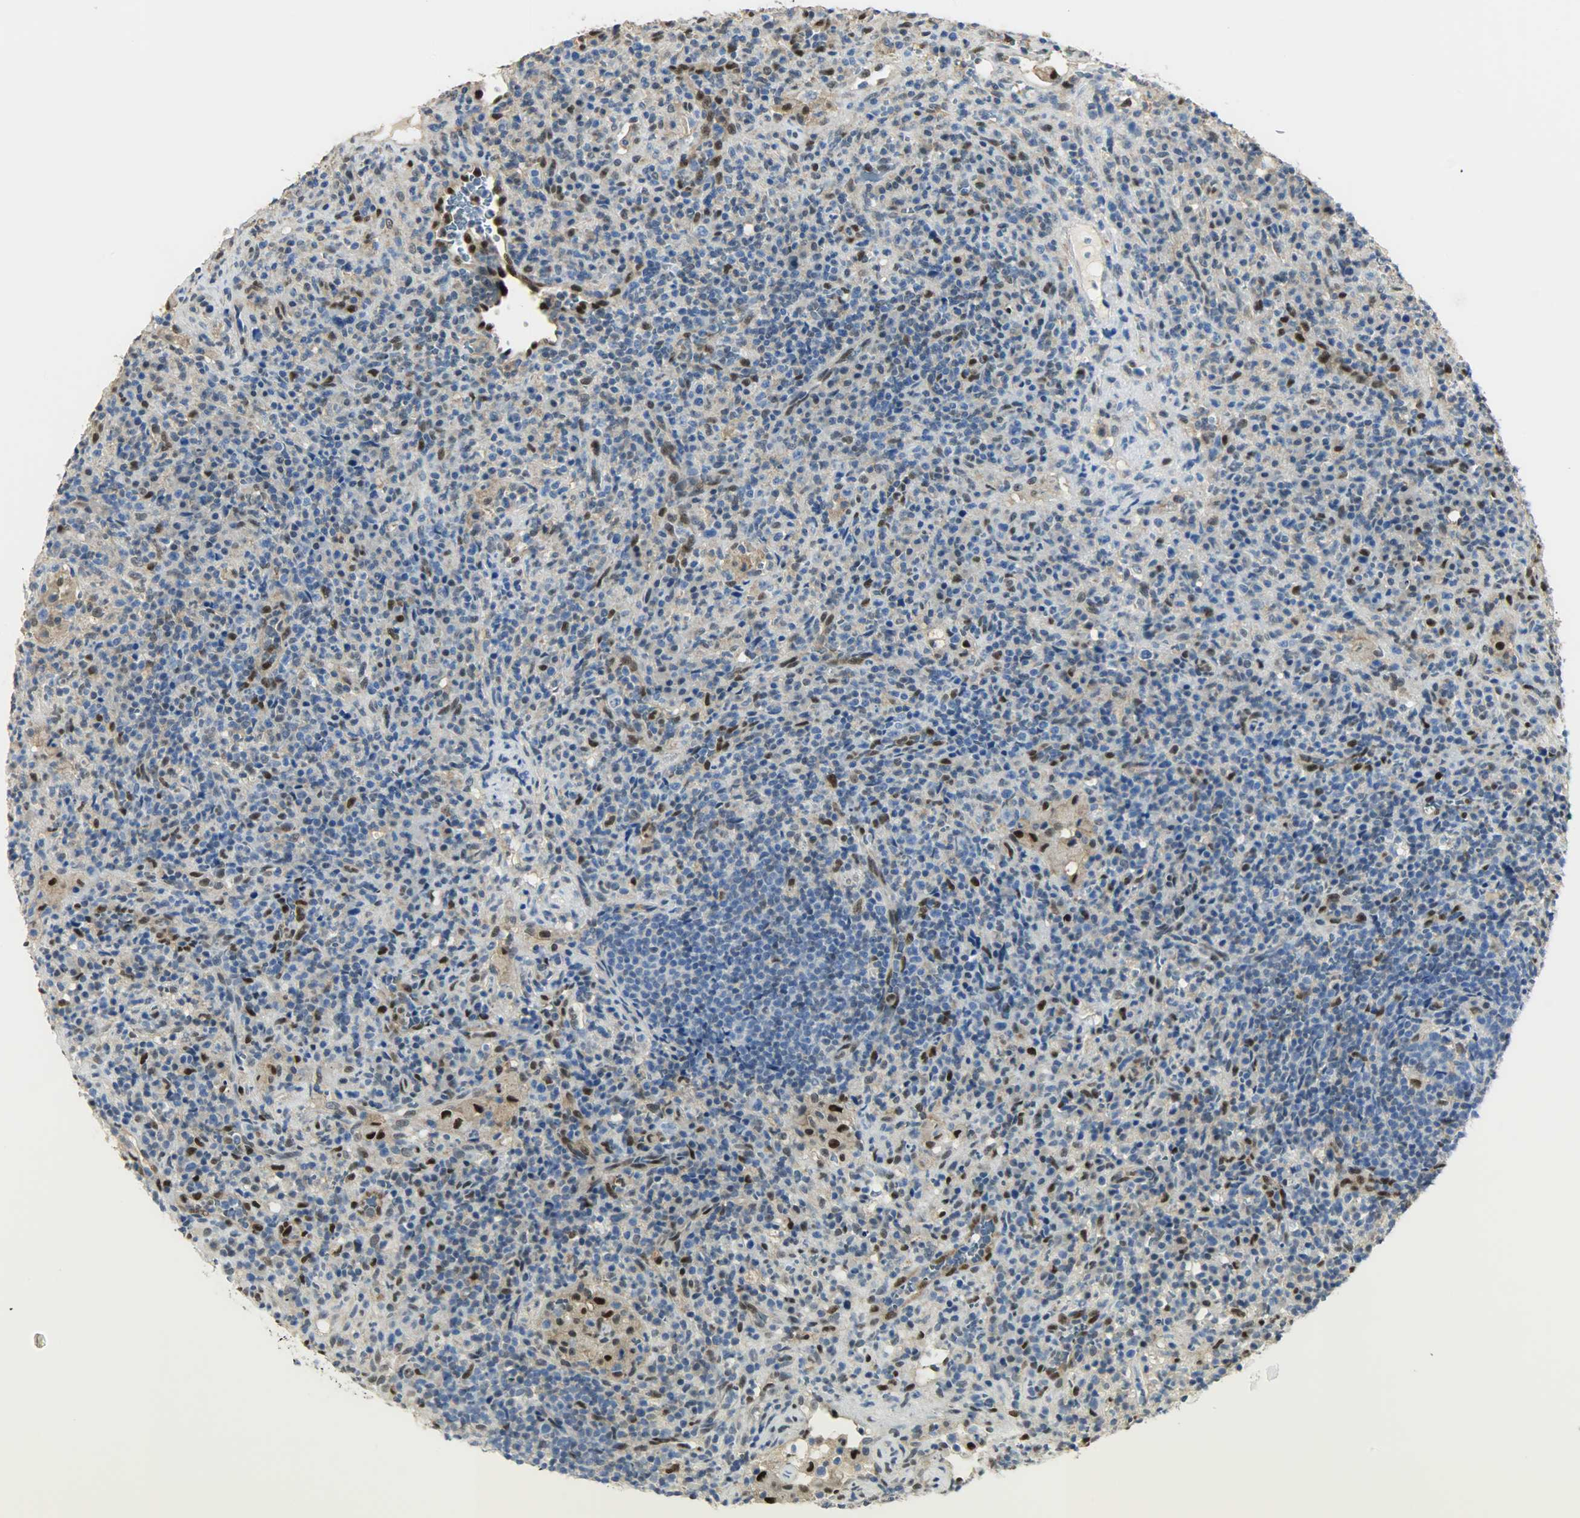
{"staining": {"intensity": "weak", "quantity": "<25%", "location": "nuclear"}, "tissue": "lymphoma", "cell_type": "Tumor cells", "image_type": "cancer", "snomed": [{"axis": "morphology", "description": "Hodgkin's disease, NOS"}, {"axis": "topography", "description": "Lymph node"}], "caption": "Protein analysis of Hodgkin's disease exhibits no significant positivity in tumor cells.", "gene": "NPEPL1", "patient": {"sex": "male", "age": 65}}